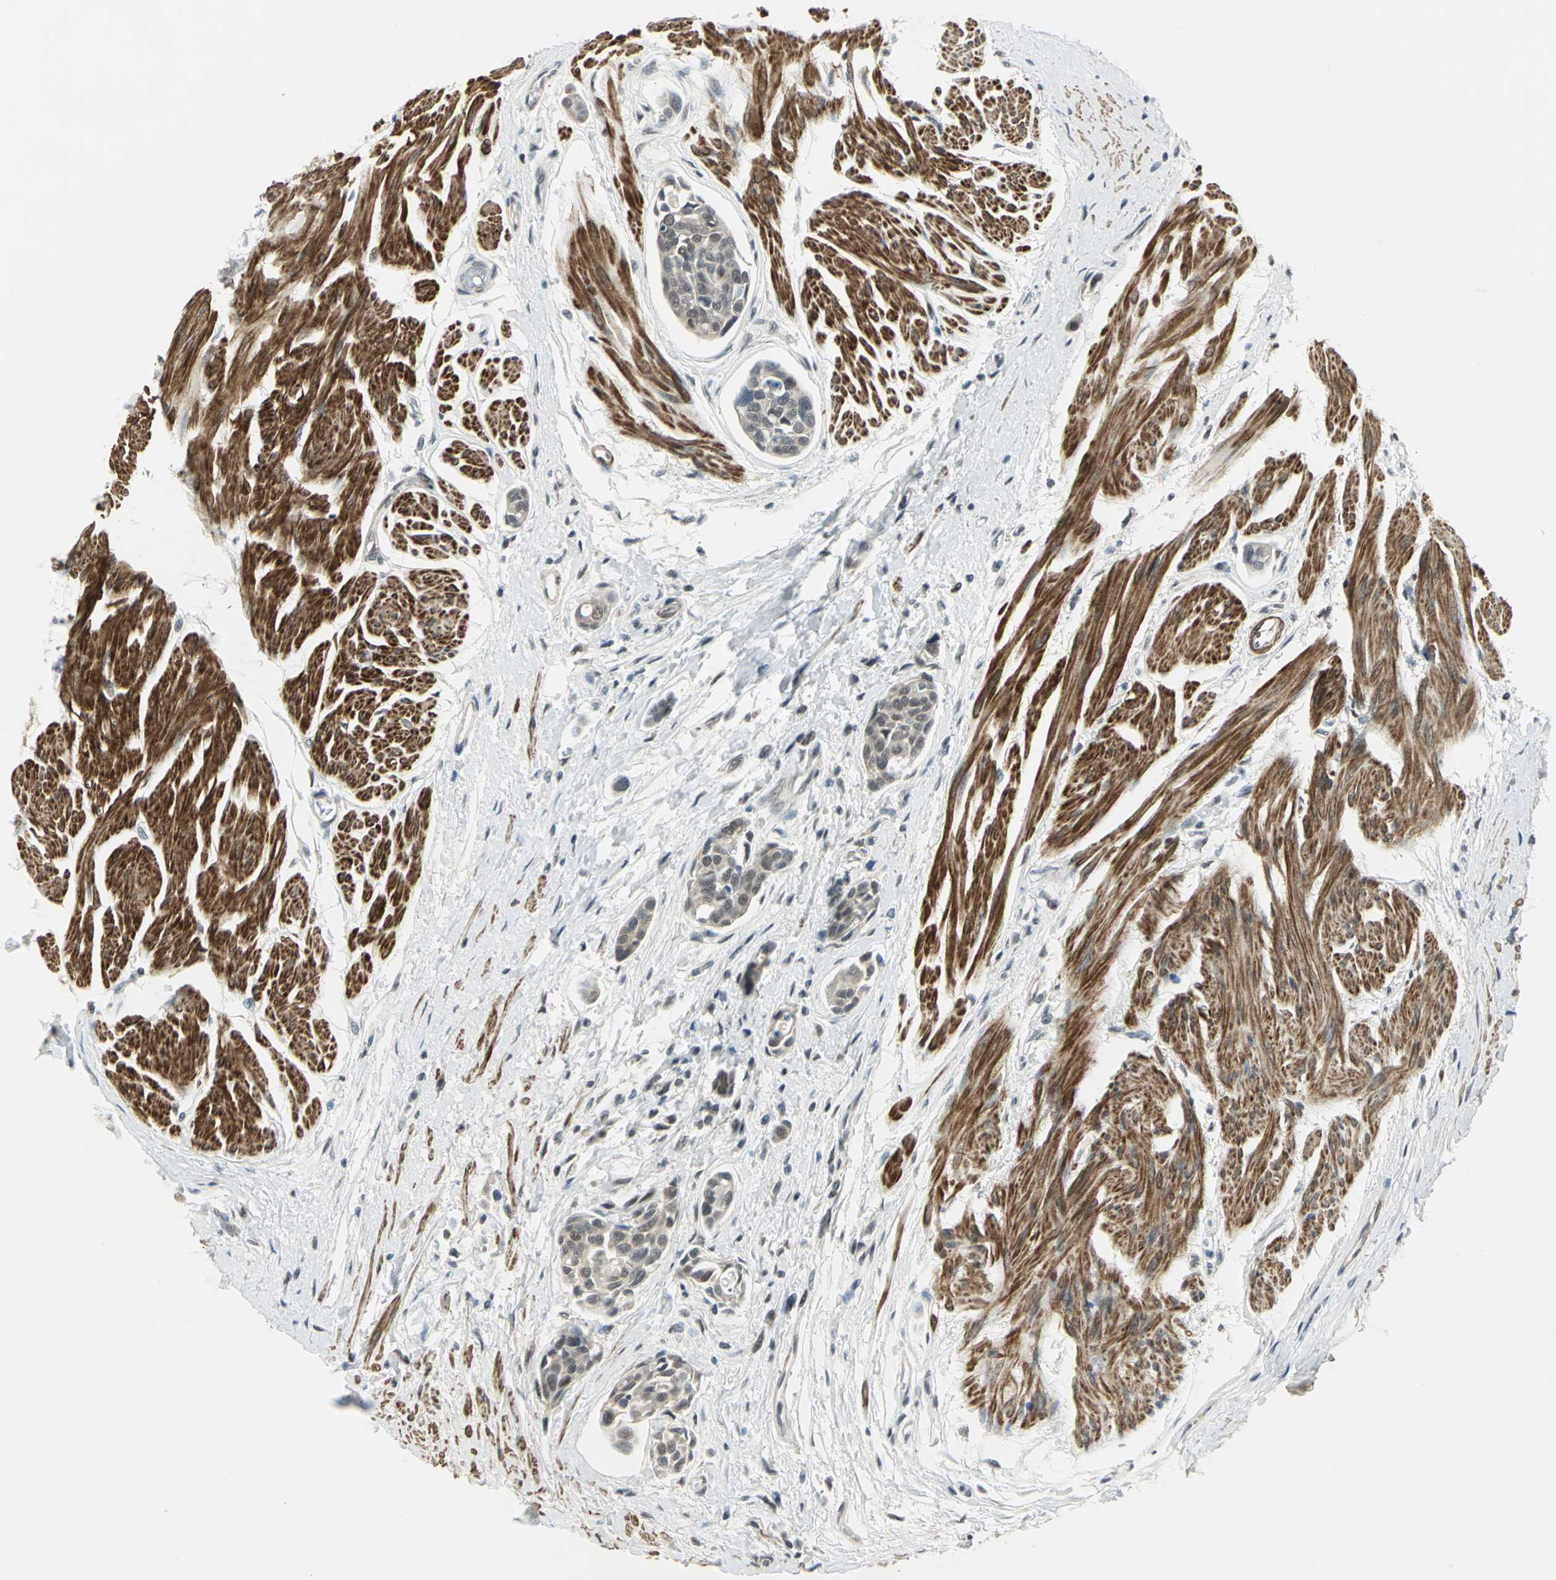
{"staining": {"intensity": "weak", "quantity": ">75%", "location": "cytoplasmic/membranous,nuclear"}, "tissue": "urothelial cancer", "cell_type": "Tumor cells", "image_type": "cancer", "snomed": [{"axis": "morphology", "description": "Urothelial carcinoma, High grade"}, {"axis": "topography", "description": "Urinary bladder"}], "caption": "Immunohistochemistry (IHC) photomicrograph of urothelial cancer stained for a protein (brown), which shows low levels of weak cytoplasmic/membranous and nuclear positivity in about >75% of tumor cells.", "gene": "MTA1", "patient": {"sex": "male", "age": 78}}